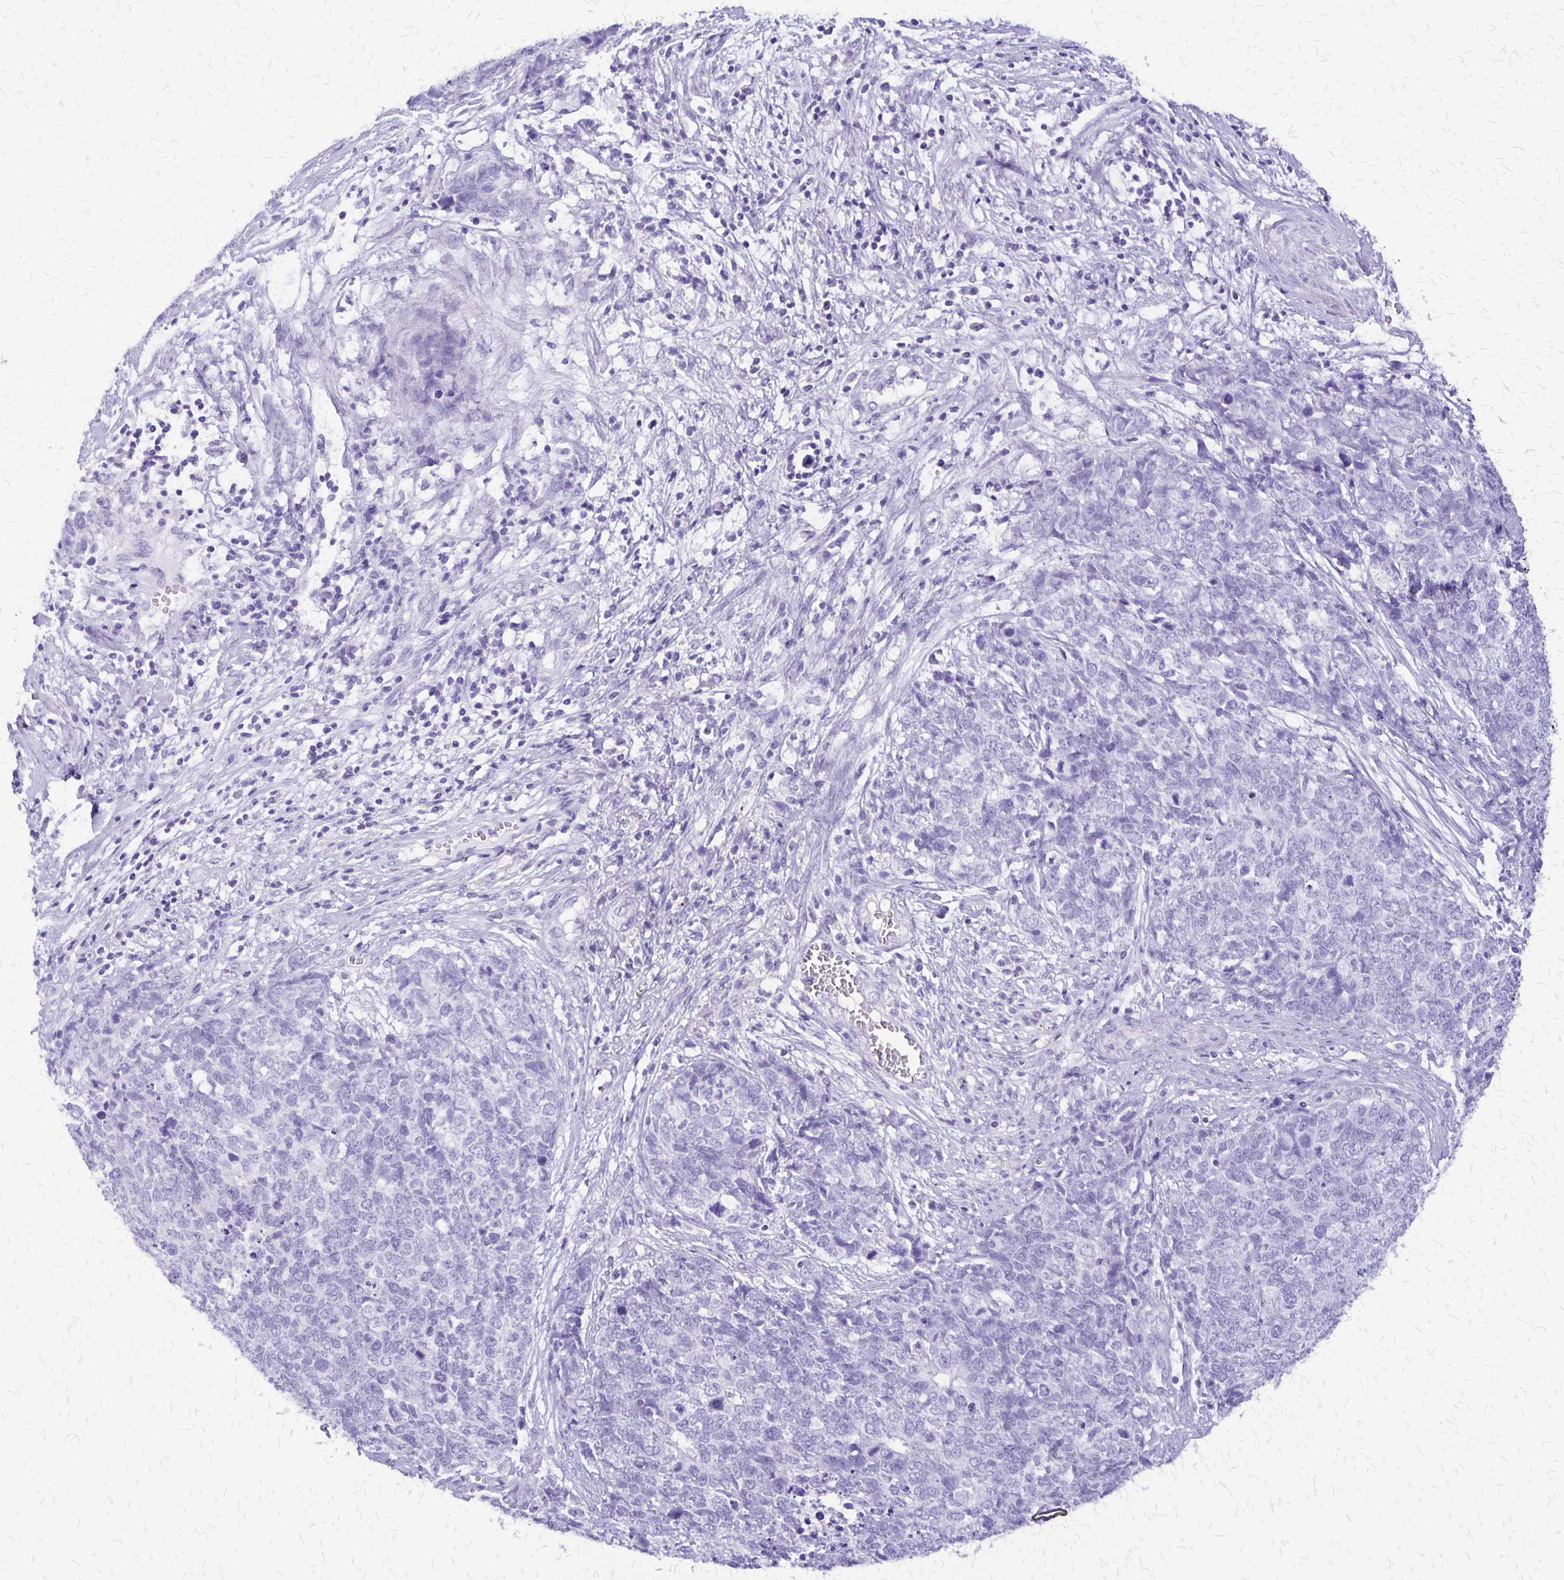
{"staining": {"intensity": "negative", "quantity": "none", "location": "none"}, "tissue": "cervical cancer", "cell_type": "Tumor cells", "image_type": "cancer", "snomed": [{"axis": "morphology", "description": "Adenocarcinoma, NOS"}, {"axis": "topography", "description": "Cervix"}], "caption": "Immunohistochemical staining of human cervical adenocarcinoma displays no significant positivity in tumor cells. (Stains: DAB immunohistochemistry with hematoxylin counter stain, Microscopy: brightfield microscopy at high magnification).", "gene": "SLC13A2", "patient": {"sex": "female", "age": 63}}